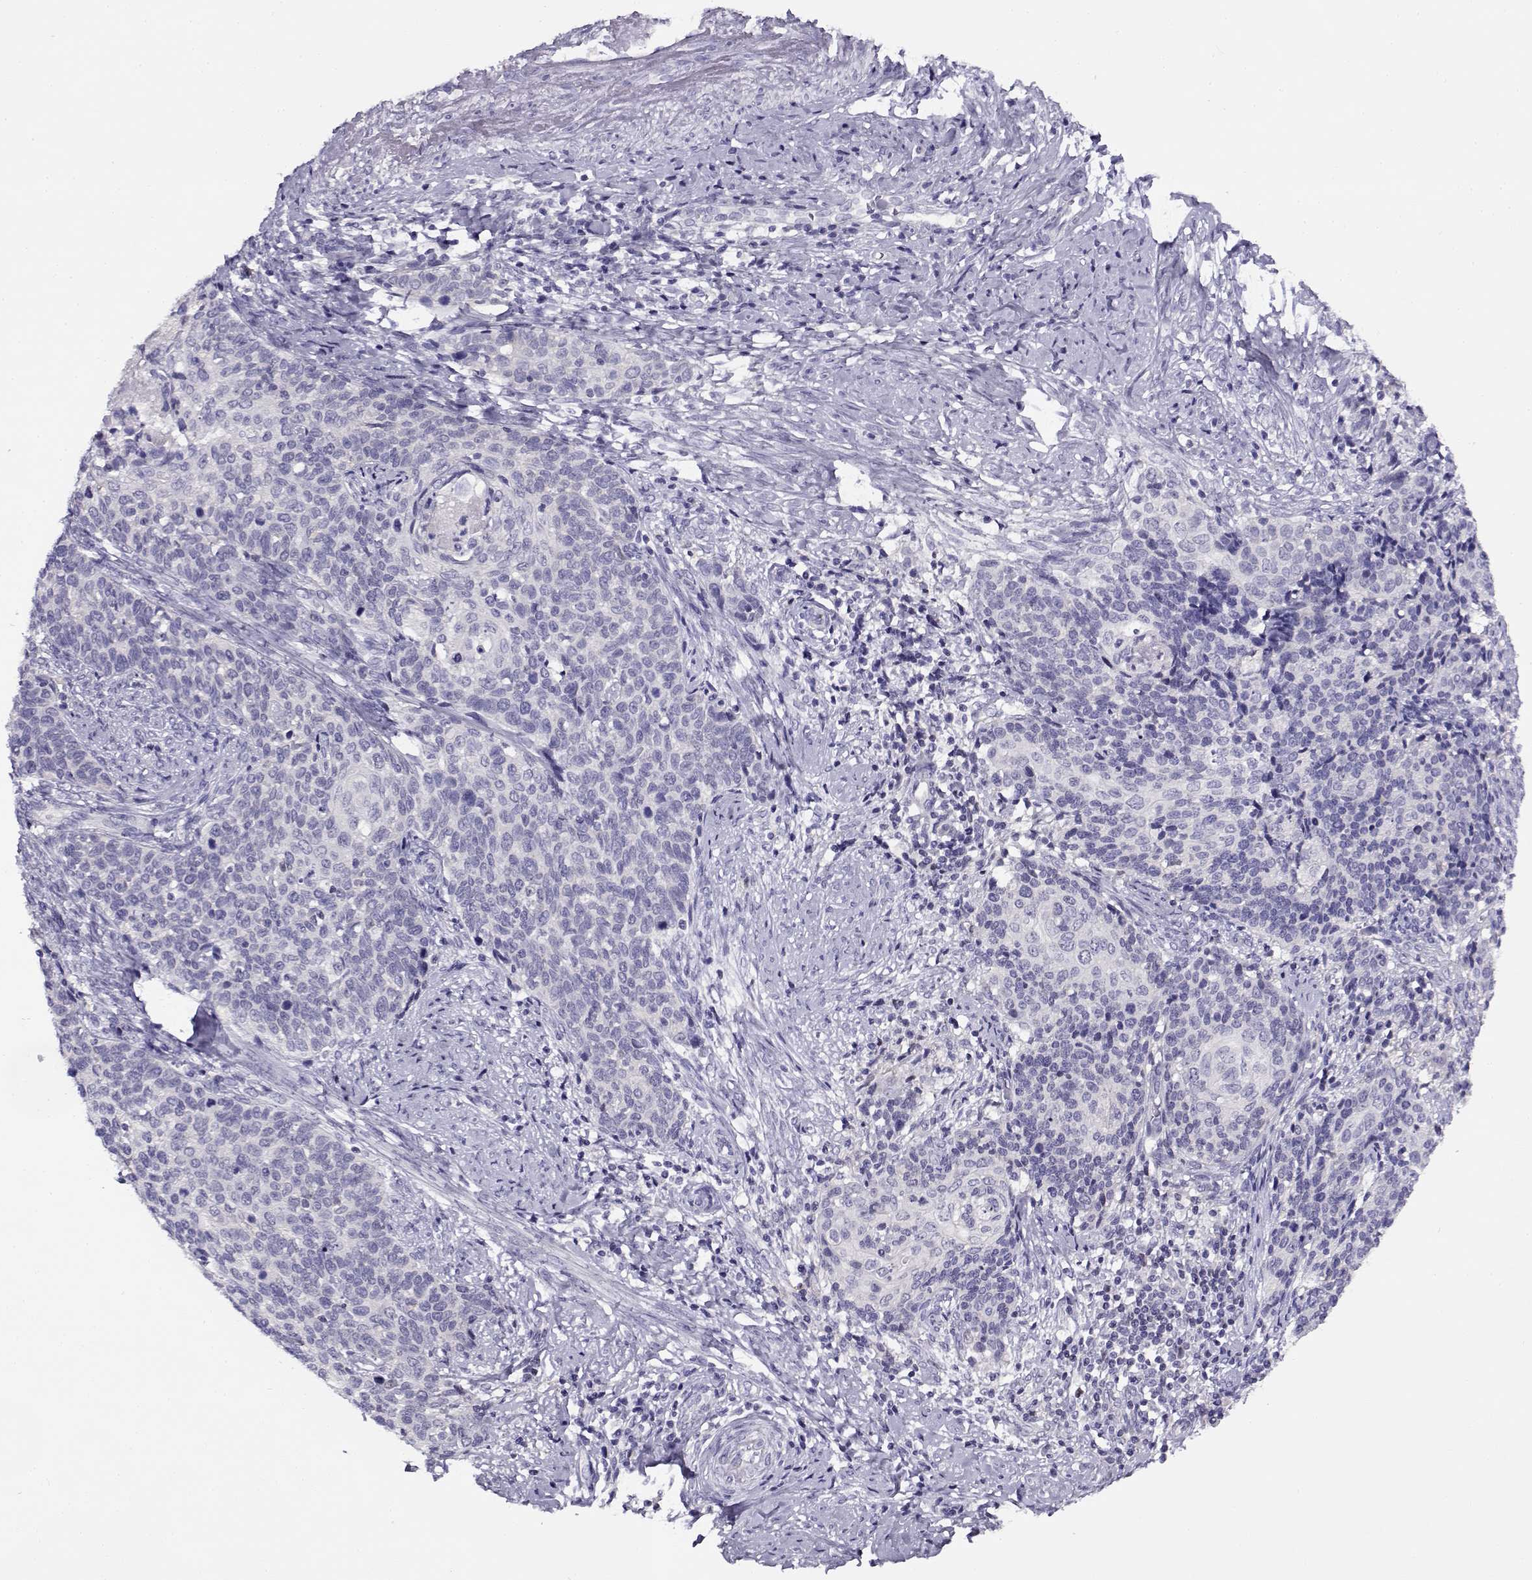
{"staining": {"intensity": "negative", "quantity": "none", "location": "none"}, "tissue": "cervical cancer", "cell_type": "Tumor cells", "image_type": "cancer", "snomed": [{"axis": "morphology", "description": "Squamous cell carcinoma, NOS"}, {"axis": "topography", "description": "Cervix"}], "caption": "A histopathology image of cervical cancer (squamous cell carcinoma) stained for a protein demonstrates no brown staining in tumor cells.", "gene": "FEZF1", "patient": {"sex": "female", "age": 39}}